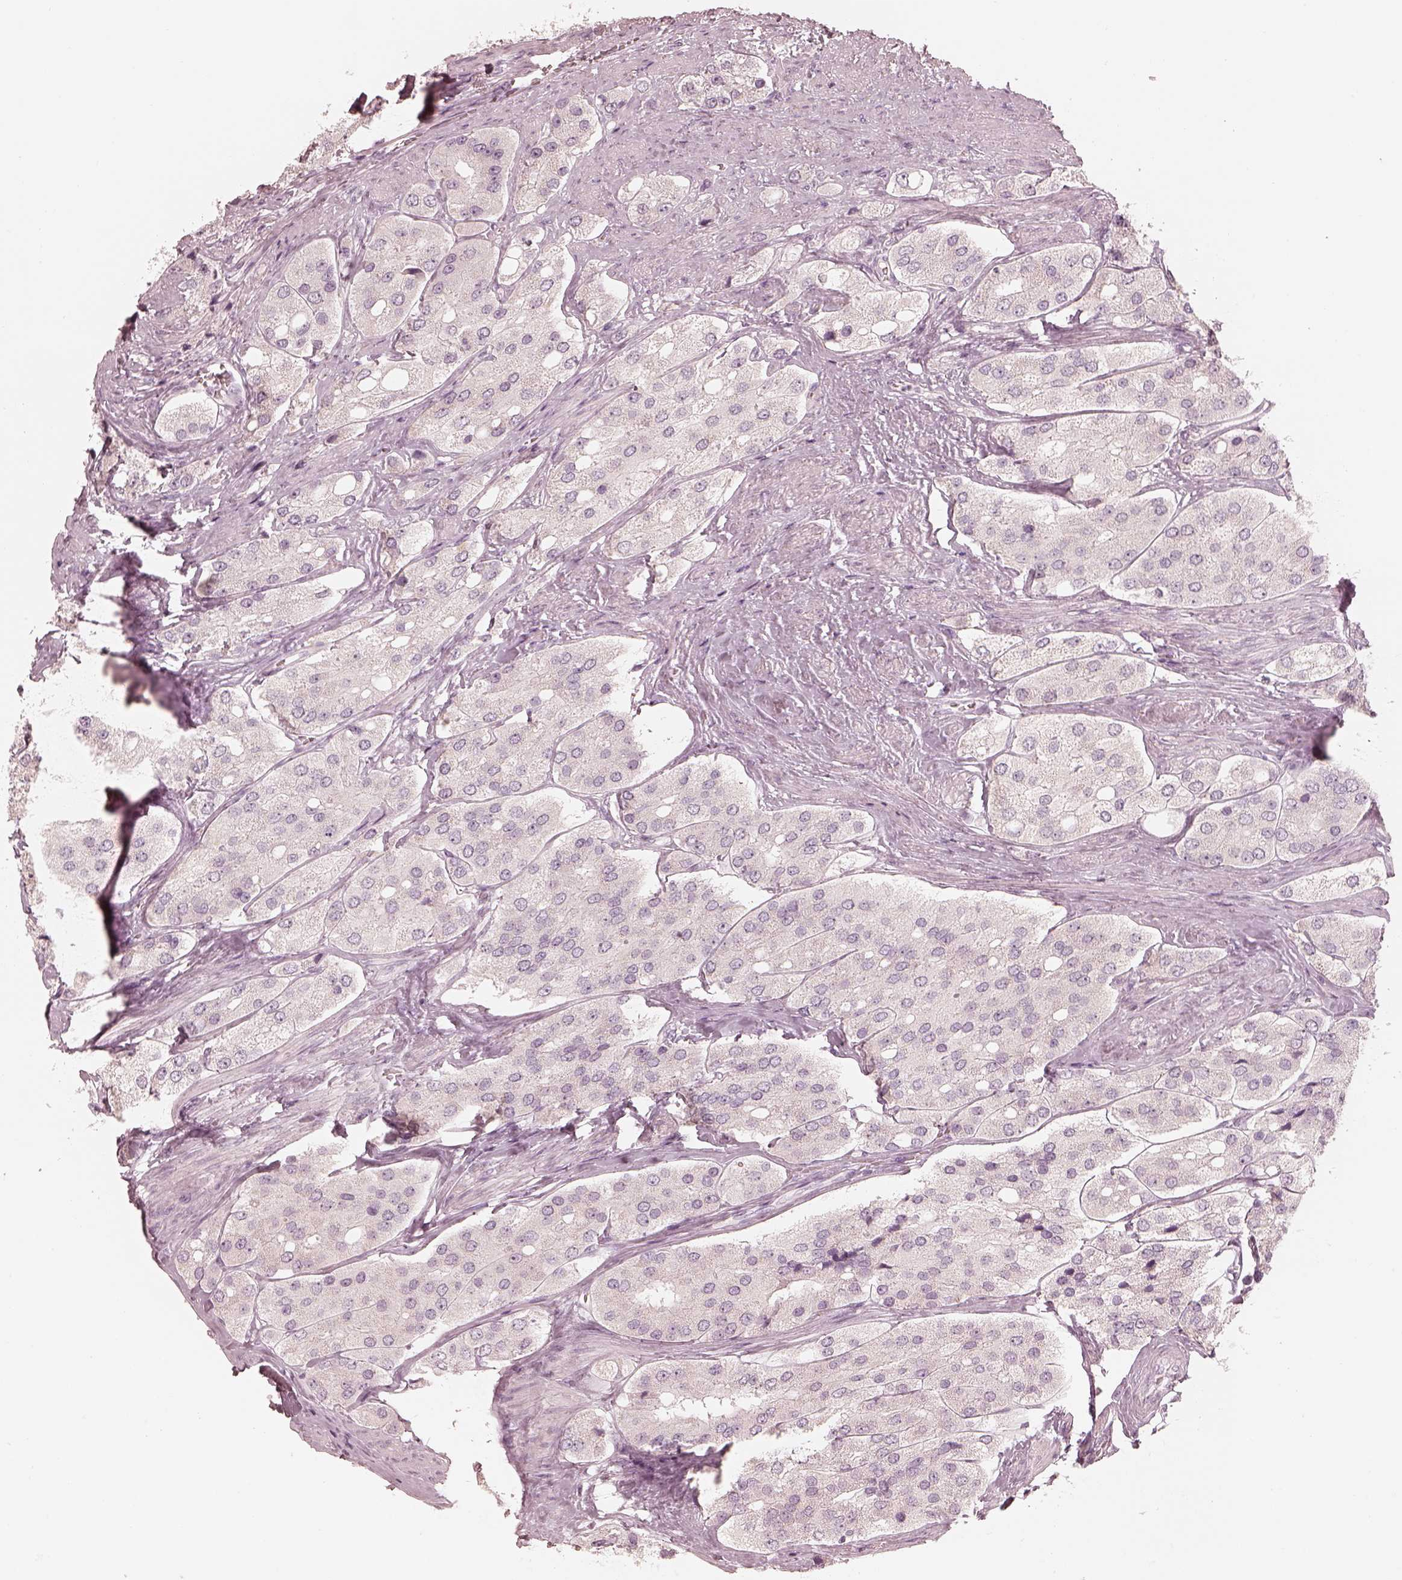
{"staining": {"intensity": "negative", "quantity": "none", "location": "none"}, "tissue": "prostate cancer", "cell_type": "Tumor cells", "image_type": "cancer", "snomed": [{"axis": "morphology", "description": "Adenocarcinoma, Low grade"}, {"axis": "topography", "description": "Prostate"}], "caption": "Immunohistochemical staining of prostate cancer (adenocarcinoma (low-grade)) reveals no significant staining in tumor cells.", "gene": "CALR3", "patient": {"sex": "male", "age": 69}}